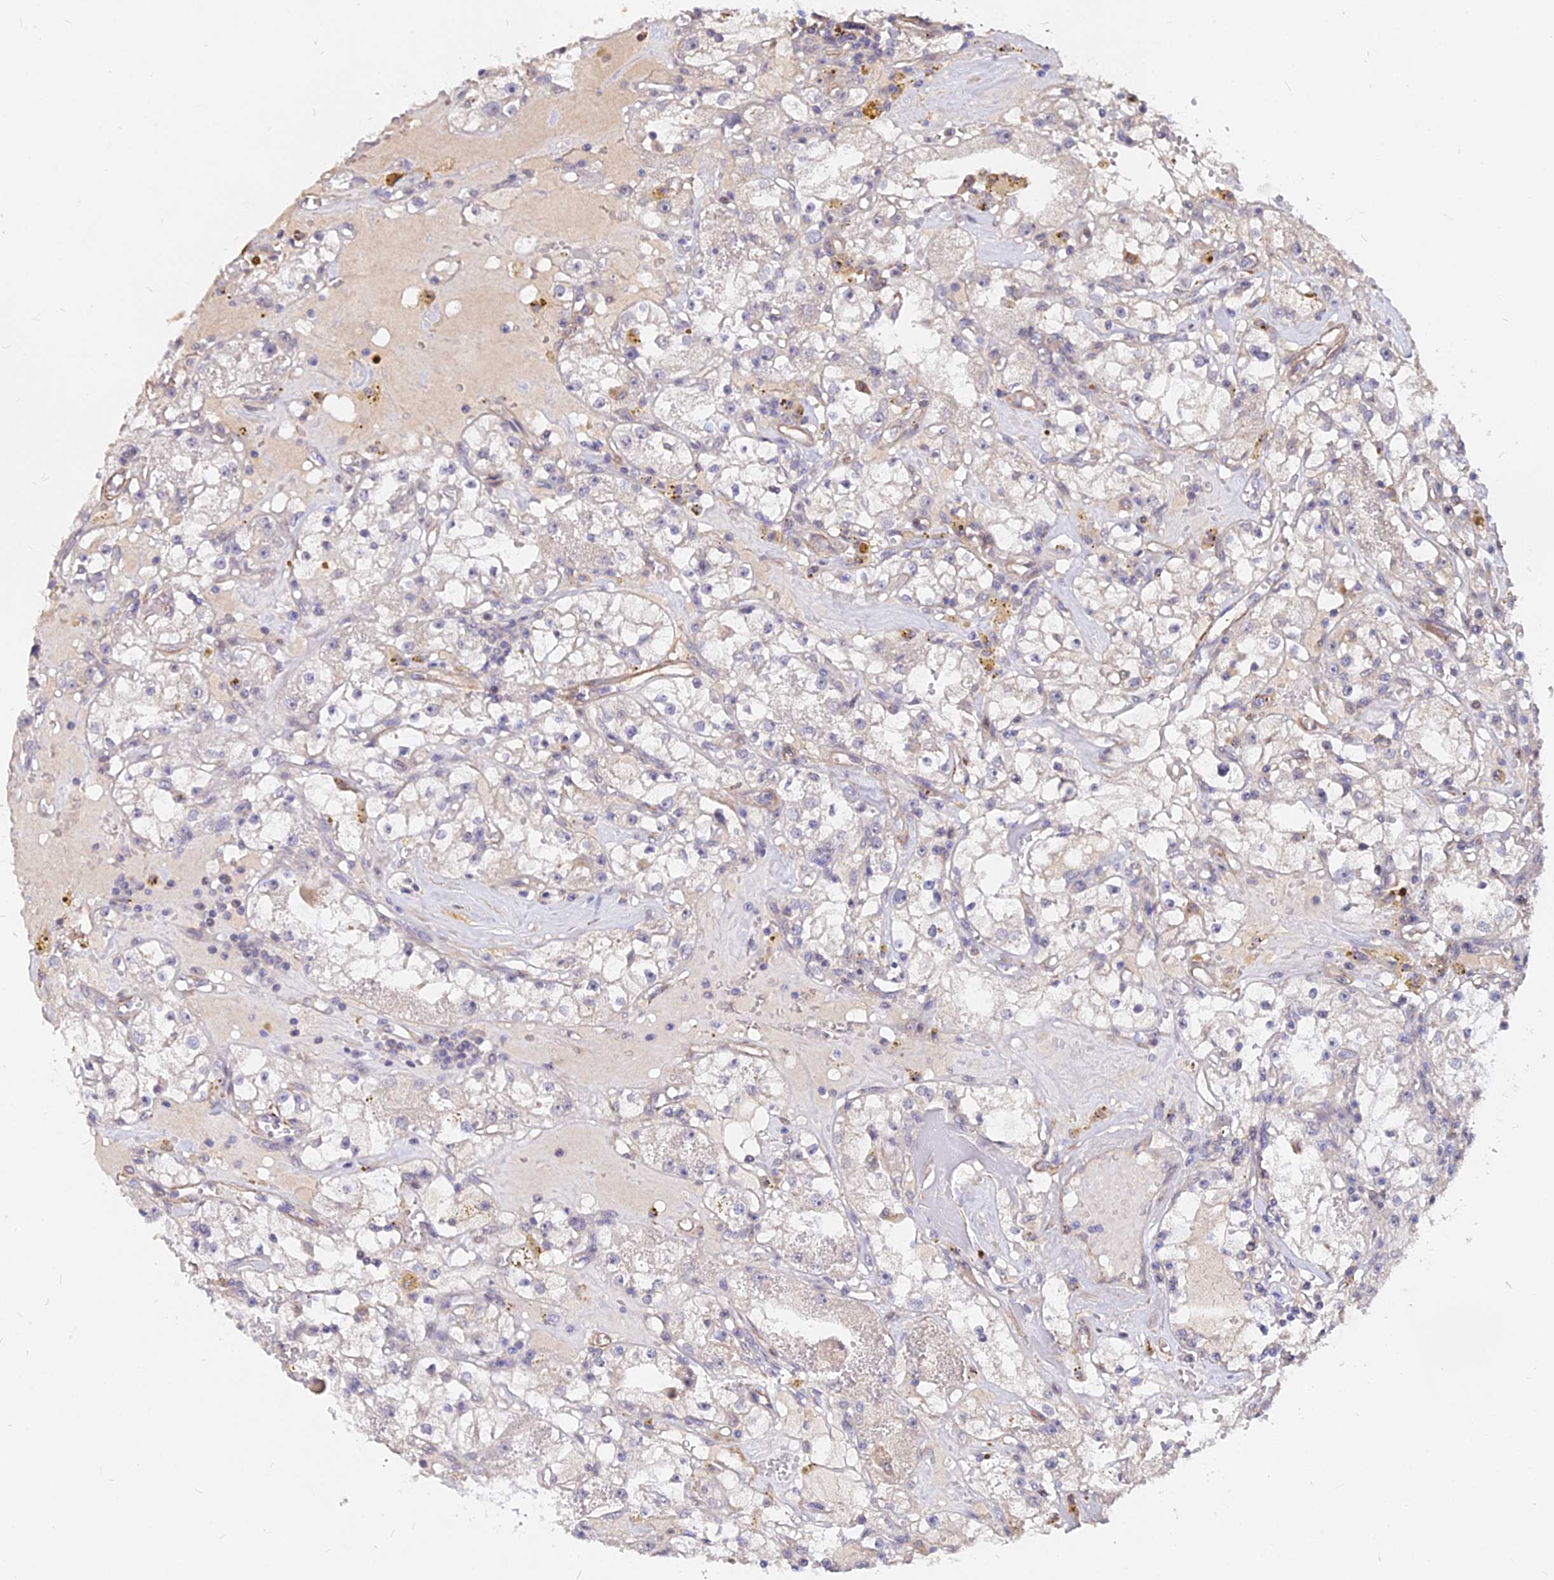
{"staining": {"intensity": "negative", "quantity": "none", "location": "none"}, "tissue": "renal cancer", "cell_type": "Tumor cells", "image_type": "cancer", "snomed": [{"axis": "morphology", "description": "Adenocarcinoma, NOS"}, {"axis": "topography", "description": "Kidney"}], "caption": "The image displays no staining of tumor cells in renal cancer (adenocarcinoma). (Immunohistochemistry (ihc), brightfield microscopy, high magnification).", "gene": "C11orf68", "patient": {"sex": "male", "age": 56}}